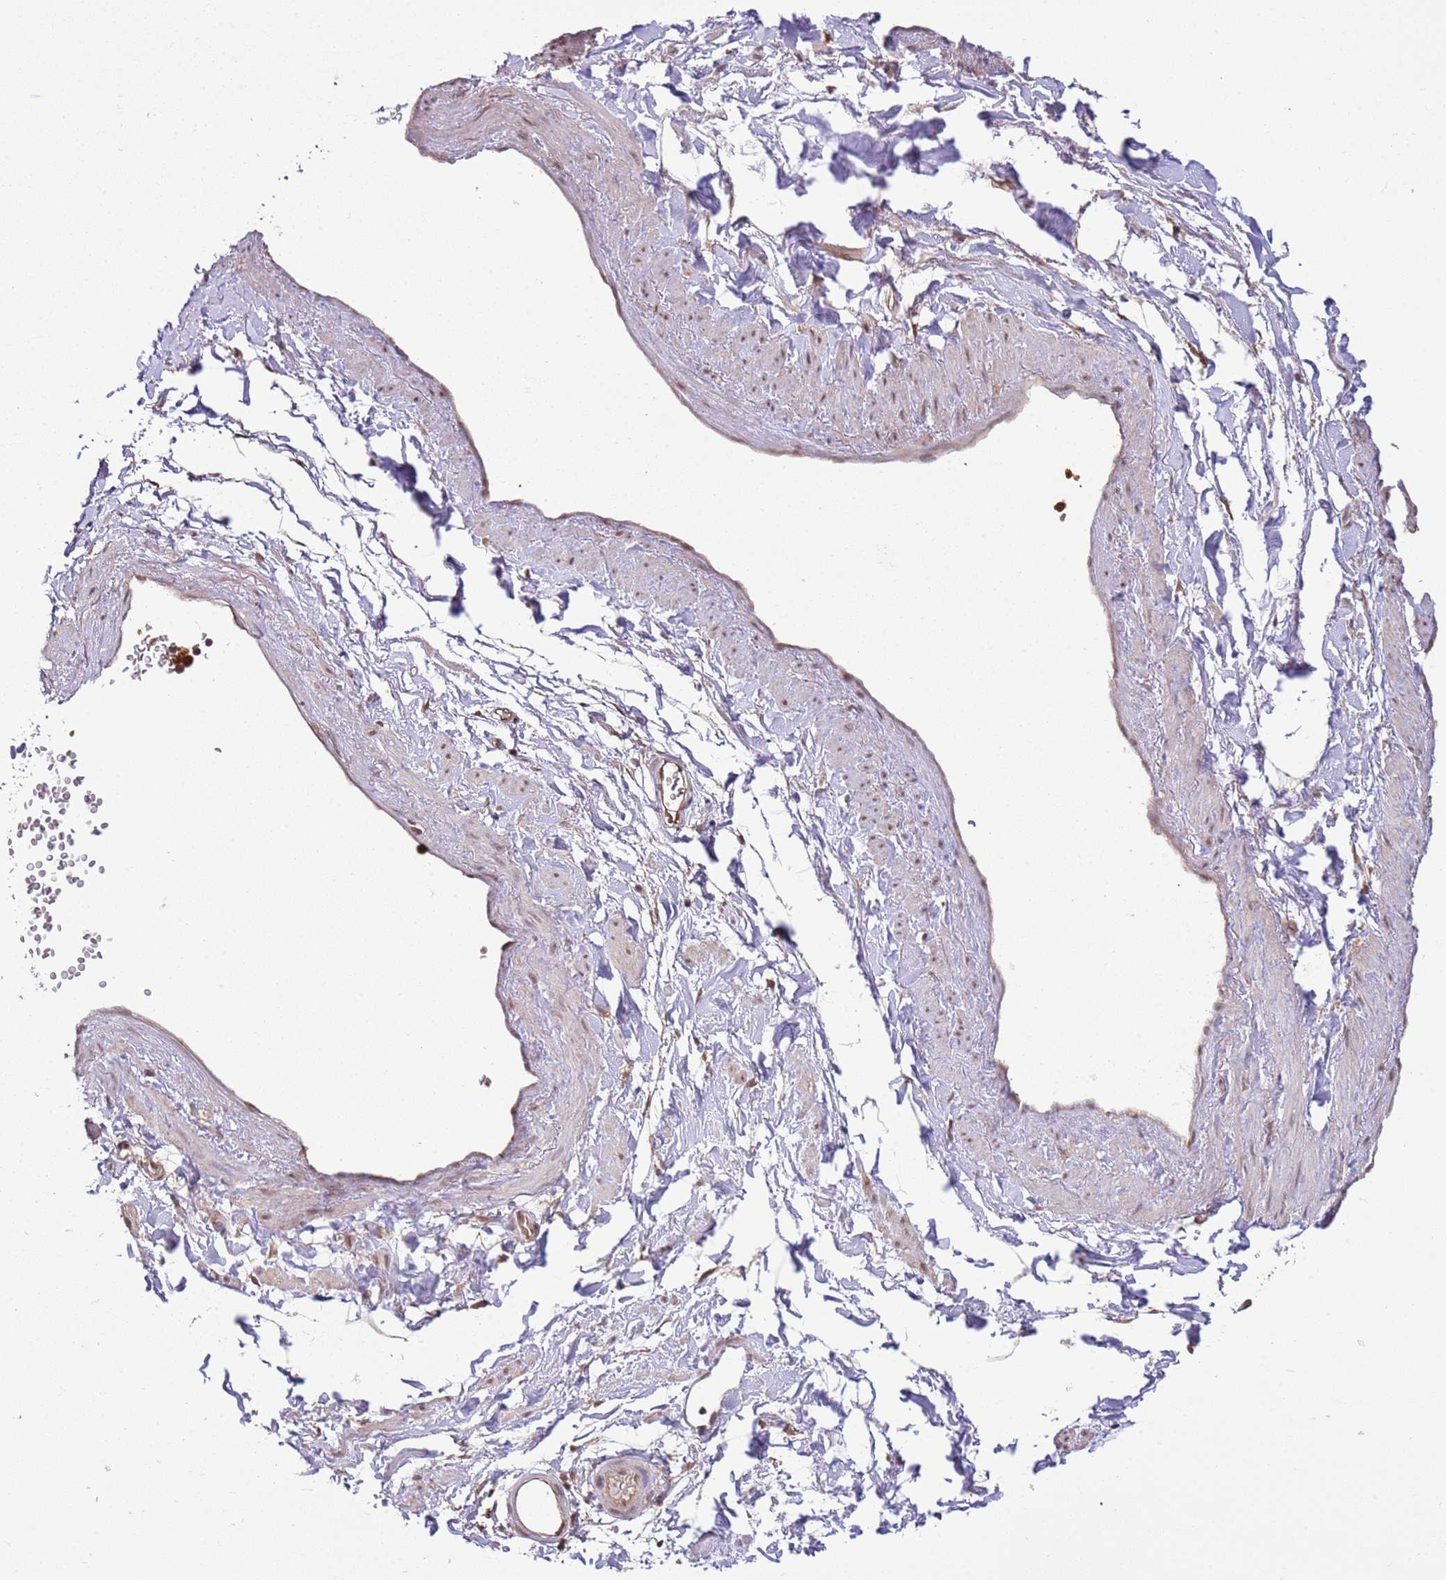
{"staining": {"intensity": "moderate", "quantity": ">75%", "location": "cytoplasmic/membranous,nuclear"}, "tissue": "soft tissue", "cell_type": "Chondrocytes", "image_type": "normal", "snomed": [{"axis": "morphology", "description": "Normal tissue, NOS"}, {"axis": "topography", "description": "Soft tissue"}, {"axis": "topography", "description": "Adipose tissue"}, {"axis": "topography", "description": "Vascular tissue"}, {"axis": "topography", "description": "Peripheral nerve tissue"}], "caption": "Immunohistochemistry (IHC) of benign soft tissue exhibits medium levels of moderate cytoplasmic/membranous,nuclear staining in about >75% of chondrocytes. Using DAB (brown) and hematoxylin (blue) stains, captured at high magnification using brightfield microscopy.", "gene": "AMIGO1", "patient": {"sex": "male", "age": 74}}